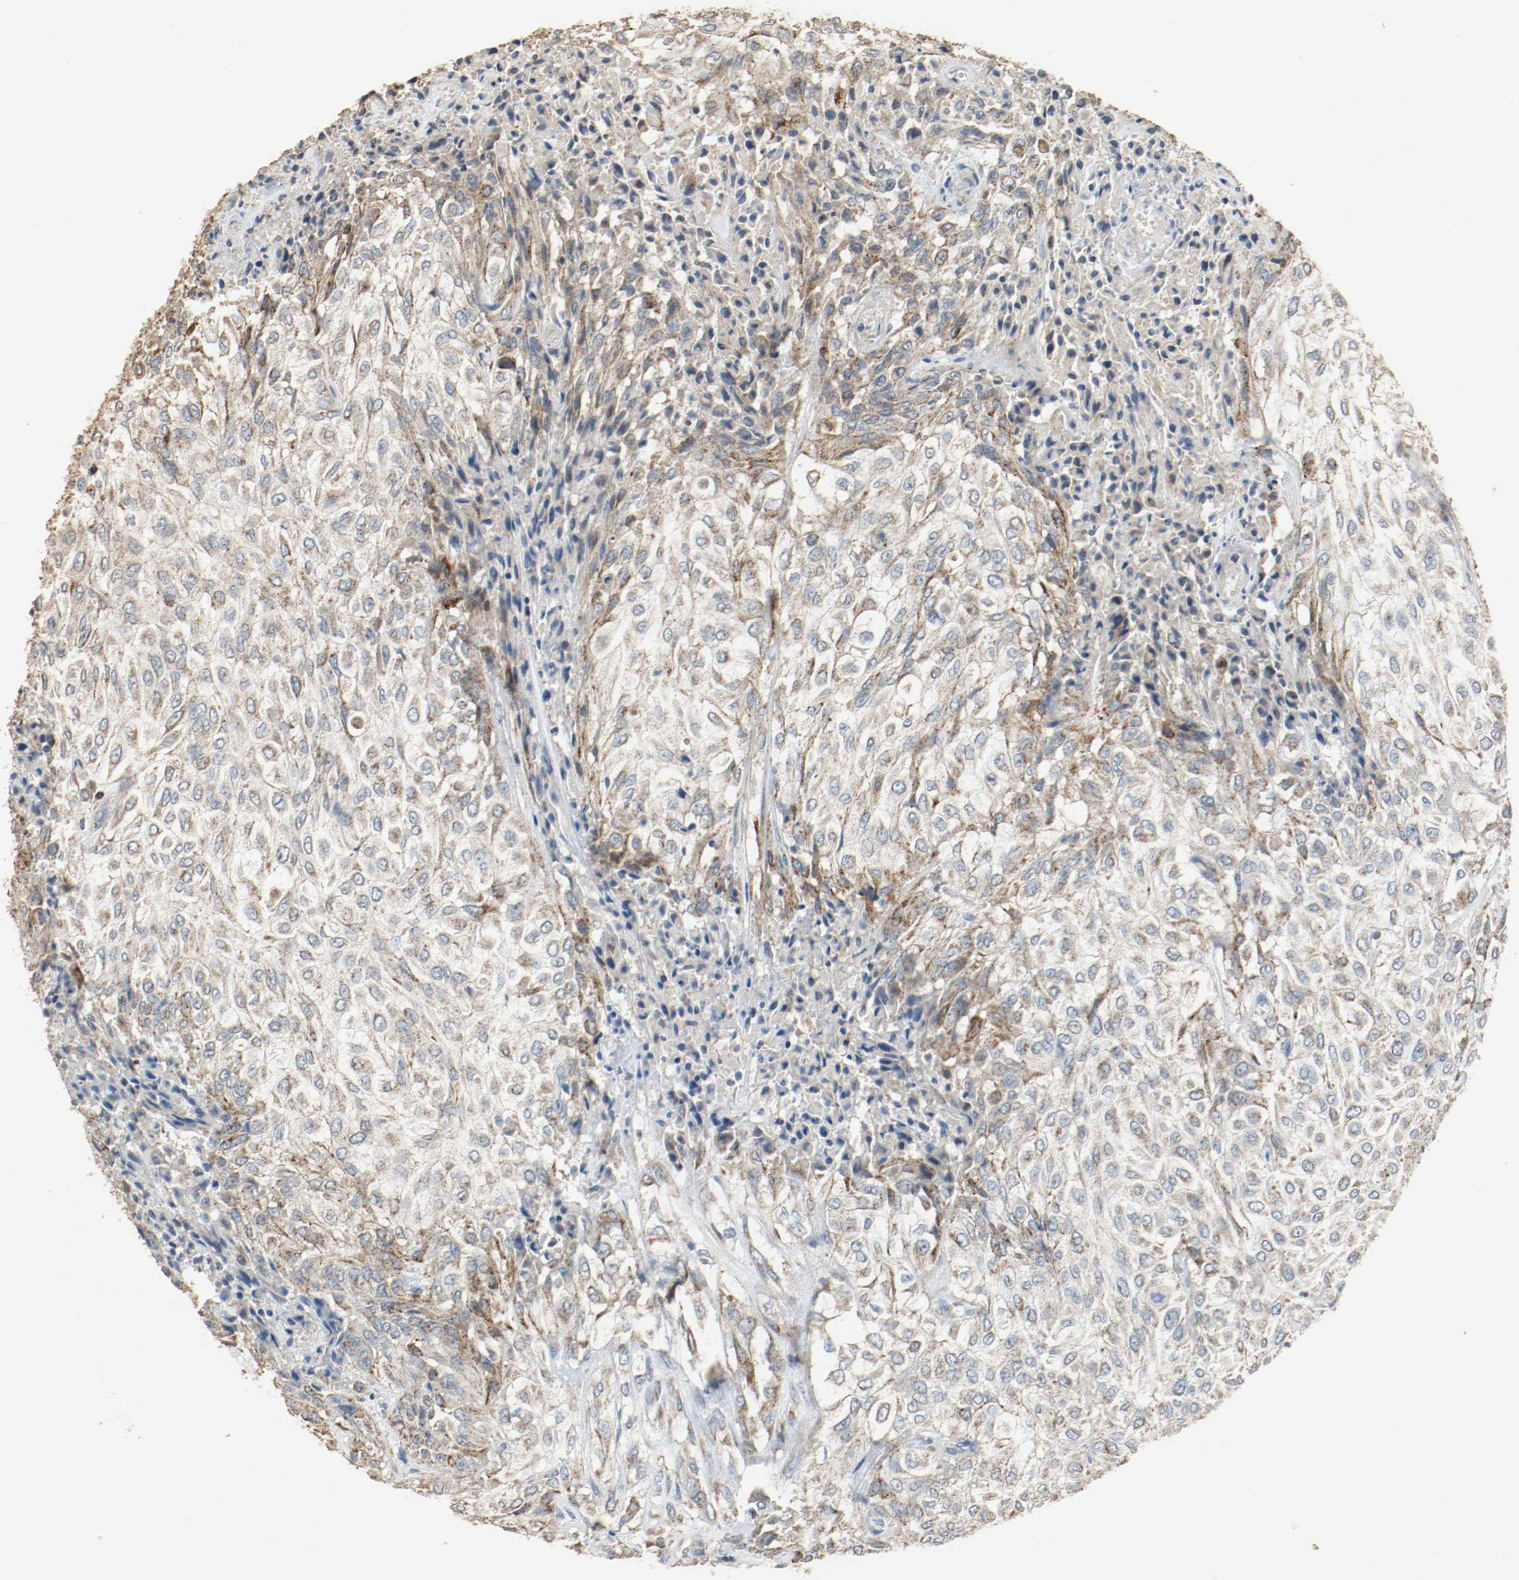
{"staining": {"intensity": "moderate", "quantity": ">75%", "location": "cytoplasmic/membranous"}, "tissue": "urothelial cancer", "cell_type": "Tumor cells", "image_type": "cancer", "snomed": [{"axis": "morphology", "description": "Urothelial carcinoma, High grade"}, {"axis": "topography", "description": "Urinary bladder"}], "caption": "IHC micrograph of neoplastic tissue: human urothelial cancer stained using immunohistochemistry demonstrates medium levels of moderate protein expression localized specifically in the cytoplasmic/membranous of tumor cells, appearing as a cytoplasmic/membranous brown color.", "gene": "ALDH4A1", "patient": {"sex": "male", "age": 57}}